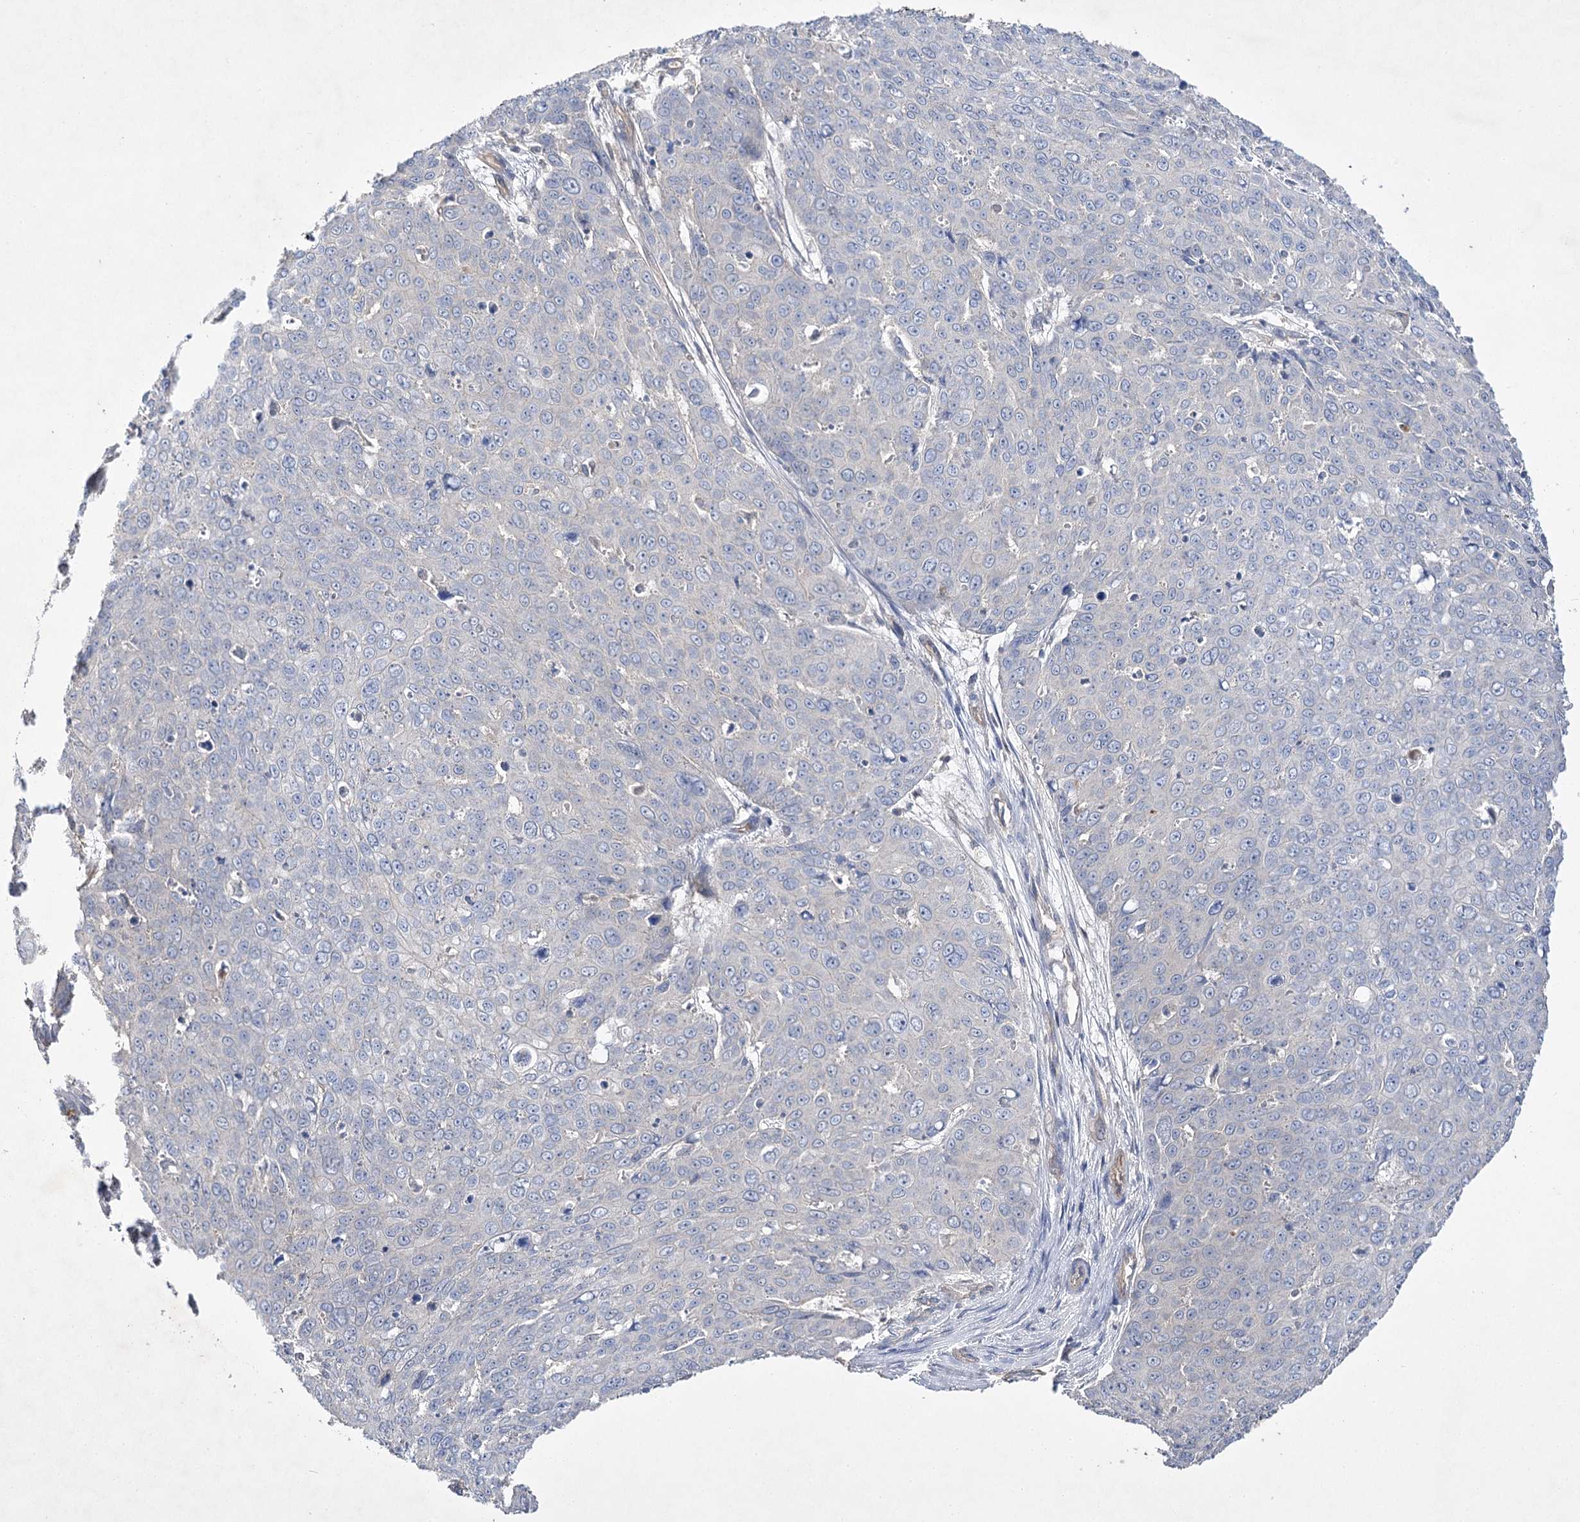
{"staining": {"intensity": "negative", "quantity": "none", "location": "none"}, "tissue": "skin cancer", "cell_type": "Tumor cells", "image_type": "cancer", "snomed": [{"axis": "morphology", "description": "Squamous cell carcinoma, NOS"}, {"axis": "topography", "description": "Skin"}], "caption": "An image of human skin cancer (squamous cell carcinoma) is negative for staining in tumor cells.", "gene": "BCR", "patient": {"sex": "male", "age": 71}}